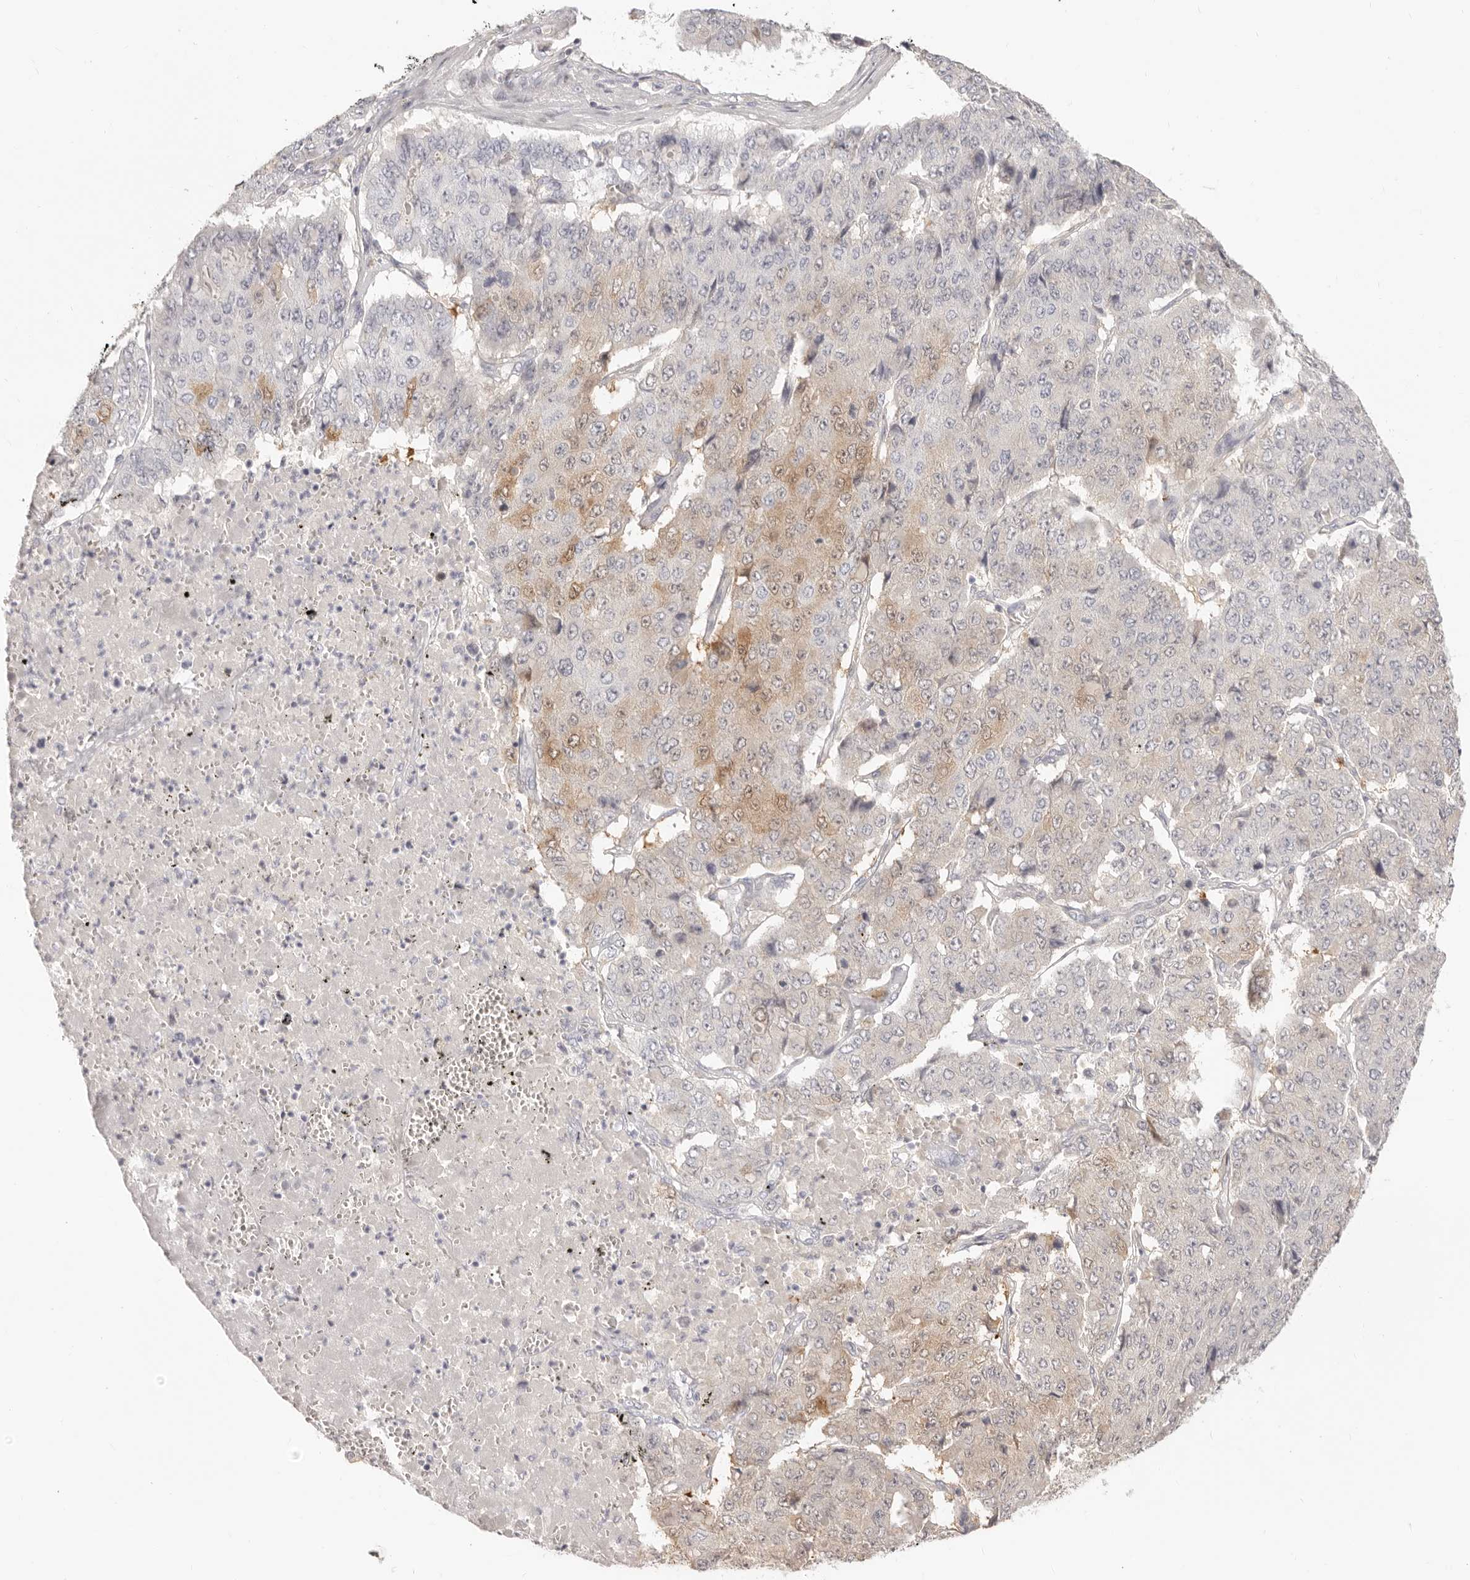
{"staining": {"intensity": "moderate", "quantity": "<25%", "location": "cytoplasmic/membranous"}, "tissue": "pancreatic cancer", "cell_type": "Tumor cells", "image_type": "cancer", "snomed": [{"axis": "morphology", "description": "Adenocarcinoma, NOS"}, {"axis": "topography", "description": "Pancreas"}], "caption": "Protein positivity by IHC shows moderate cytoplasmic/membranous staining in about <25% of tumor cells in adenocarcinoma (pancreatic).", "gene": "FABP1", "patient": {"sex": "male", "age": 50}}